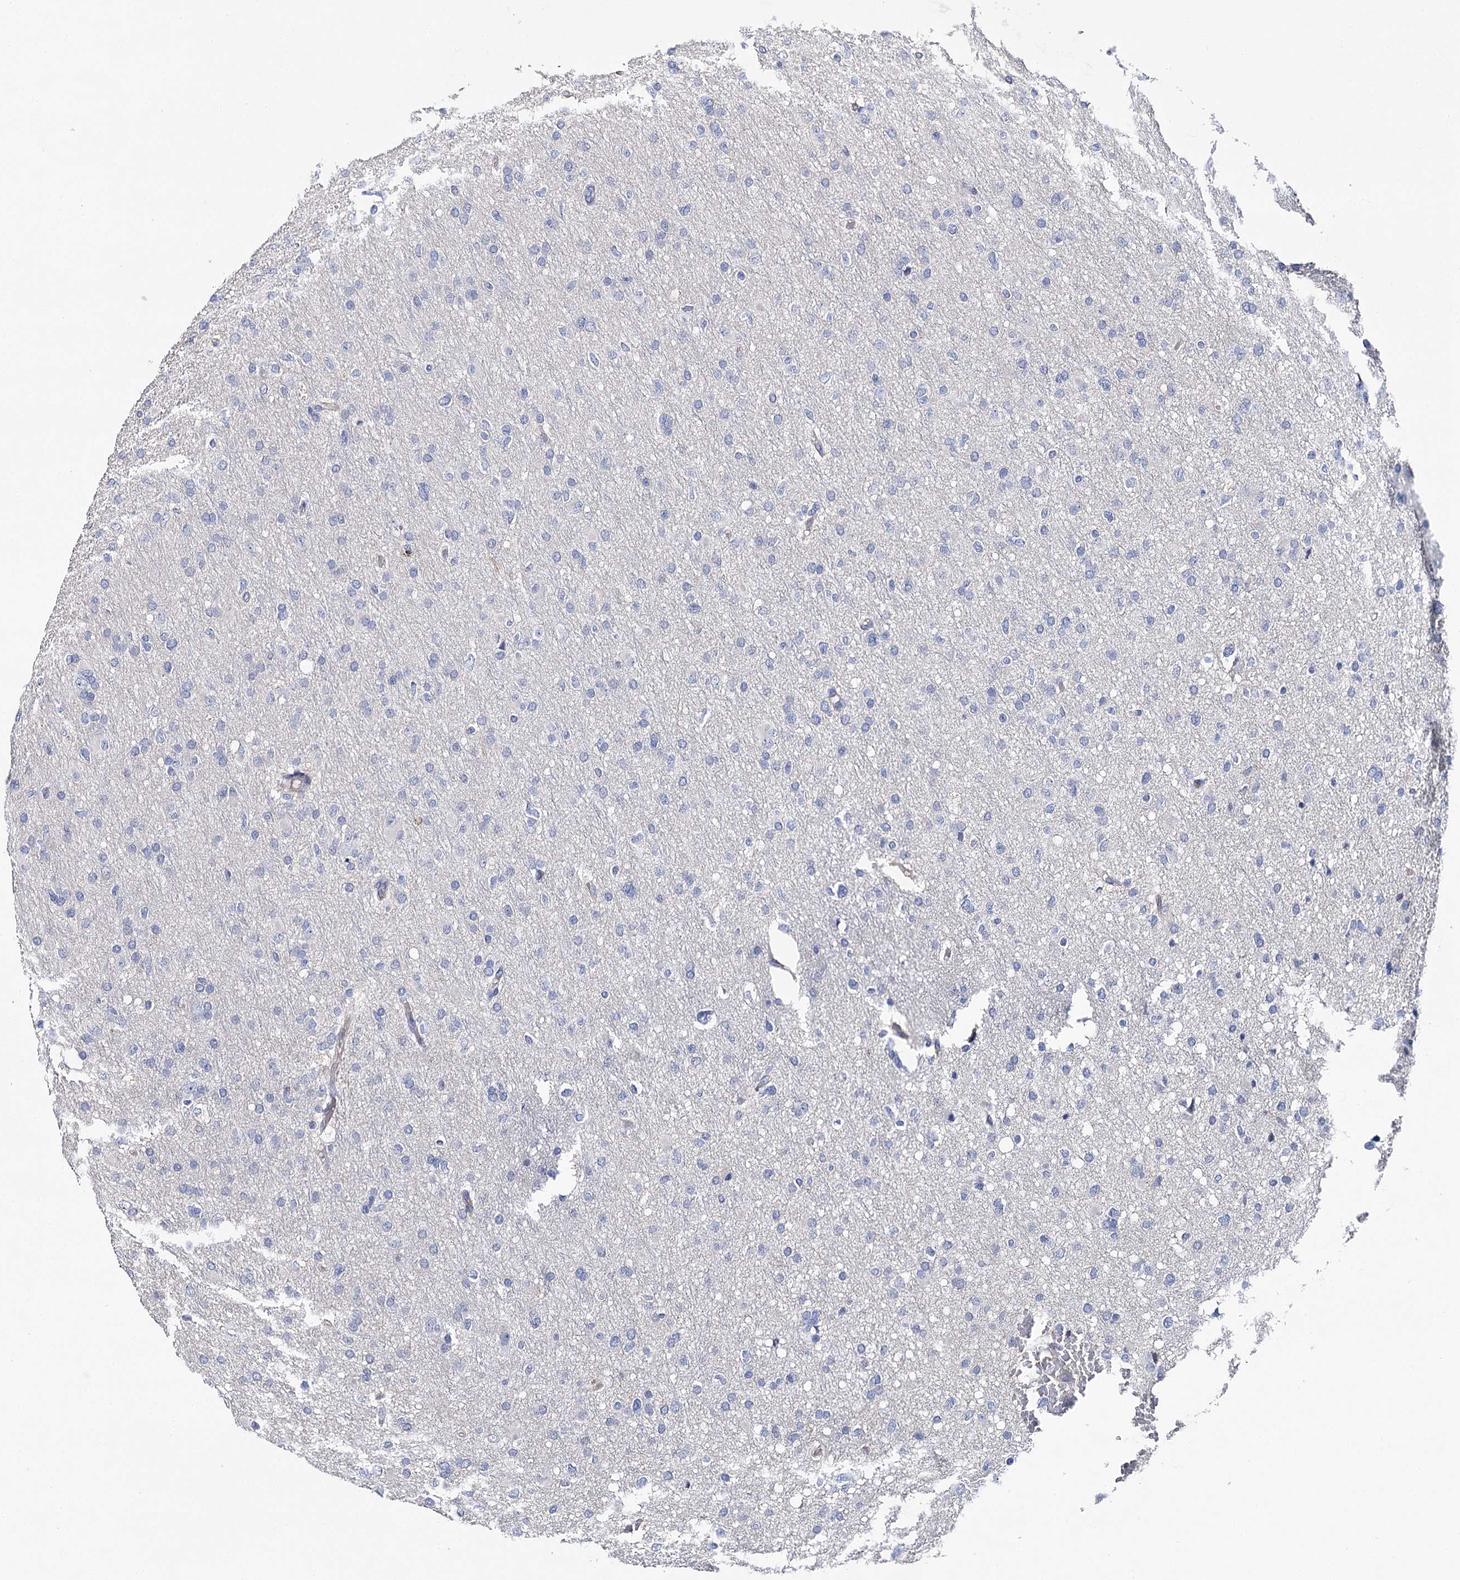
{"staining": {"intensity": "negative", "quantity": "none", "location": "none"}, "tissue": "glioma", "cell_type": "Tumor cells", "image_type": "cancer", "snomed": [{"axis": "morphology", "description": "Glioma, malignant, High grade"}, {"axis": "topography", "description": "Cerebral cortex"}], "caption": "The immunohistochemistry (IHC) photomicrograph has no significant staining in tumor cells of high-grade glioma (malignant) tissue. (DAB (3,3'-diaminobenzidine) IHC visualized using brightfield microscopy, high magnification).", "gene": "EPYC", "patient": {"sex": "female", "age": 36}}